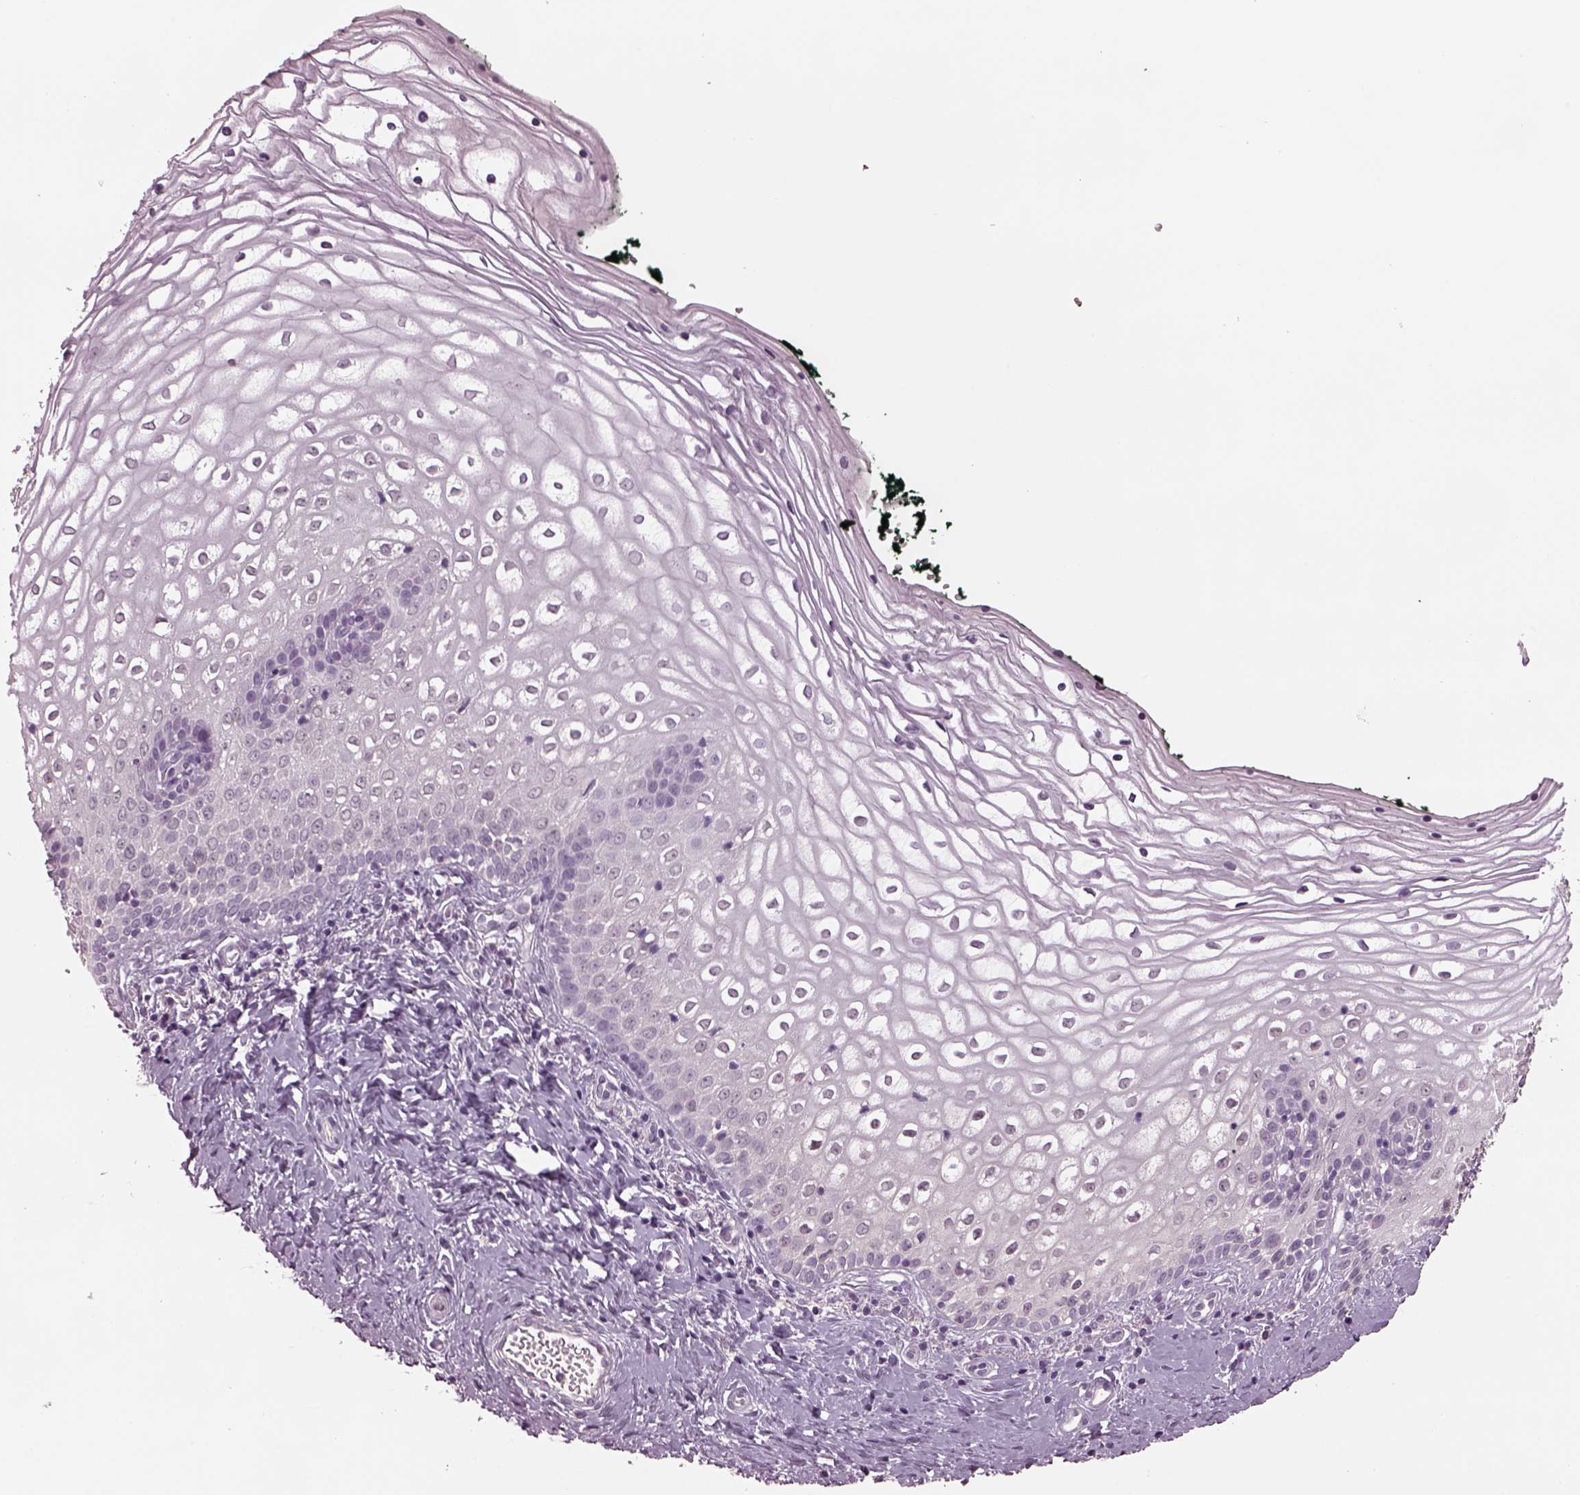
{"staining": {"intensity": "negative", "quantity": "none", "location": "none"}, "tissue": "vagina", "cell_type": "Squamous epithelial cells", "image_type": "normal", "snomed": [{"axis": "morphology", "description": "Normal tissue, NOS"}, {"axis": "topography", "description": "Vagina"}], "caption": "Immunohistochemistry micrograph of normal vagina stained for a protein (brown), which displays no expression in squamous epithelial cells.", "gene": "CLCN4", "patient": {"sex": "female", "age": 47}}